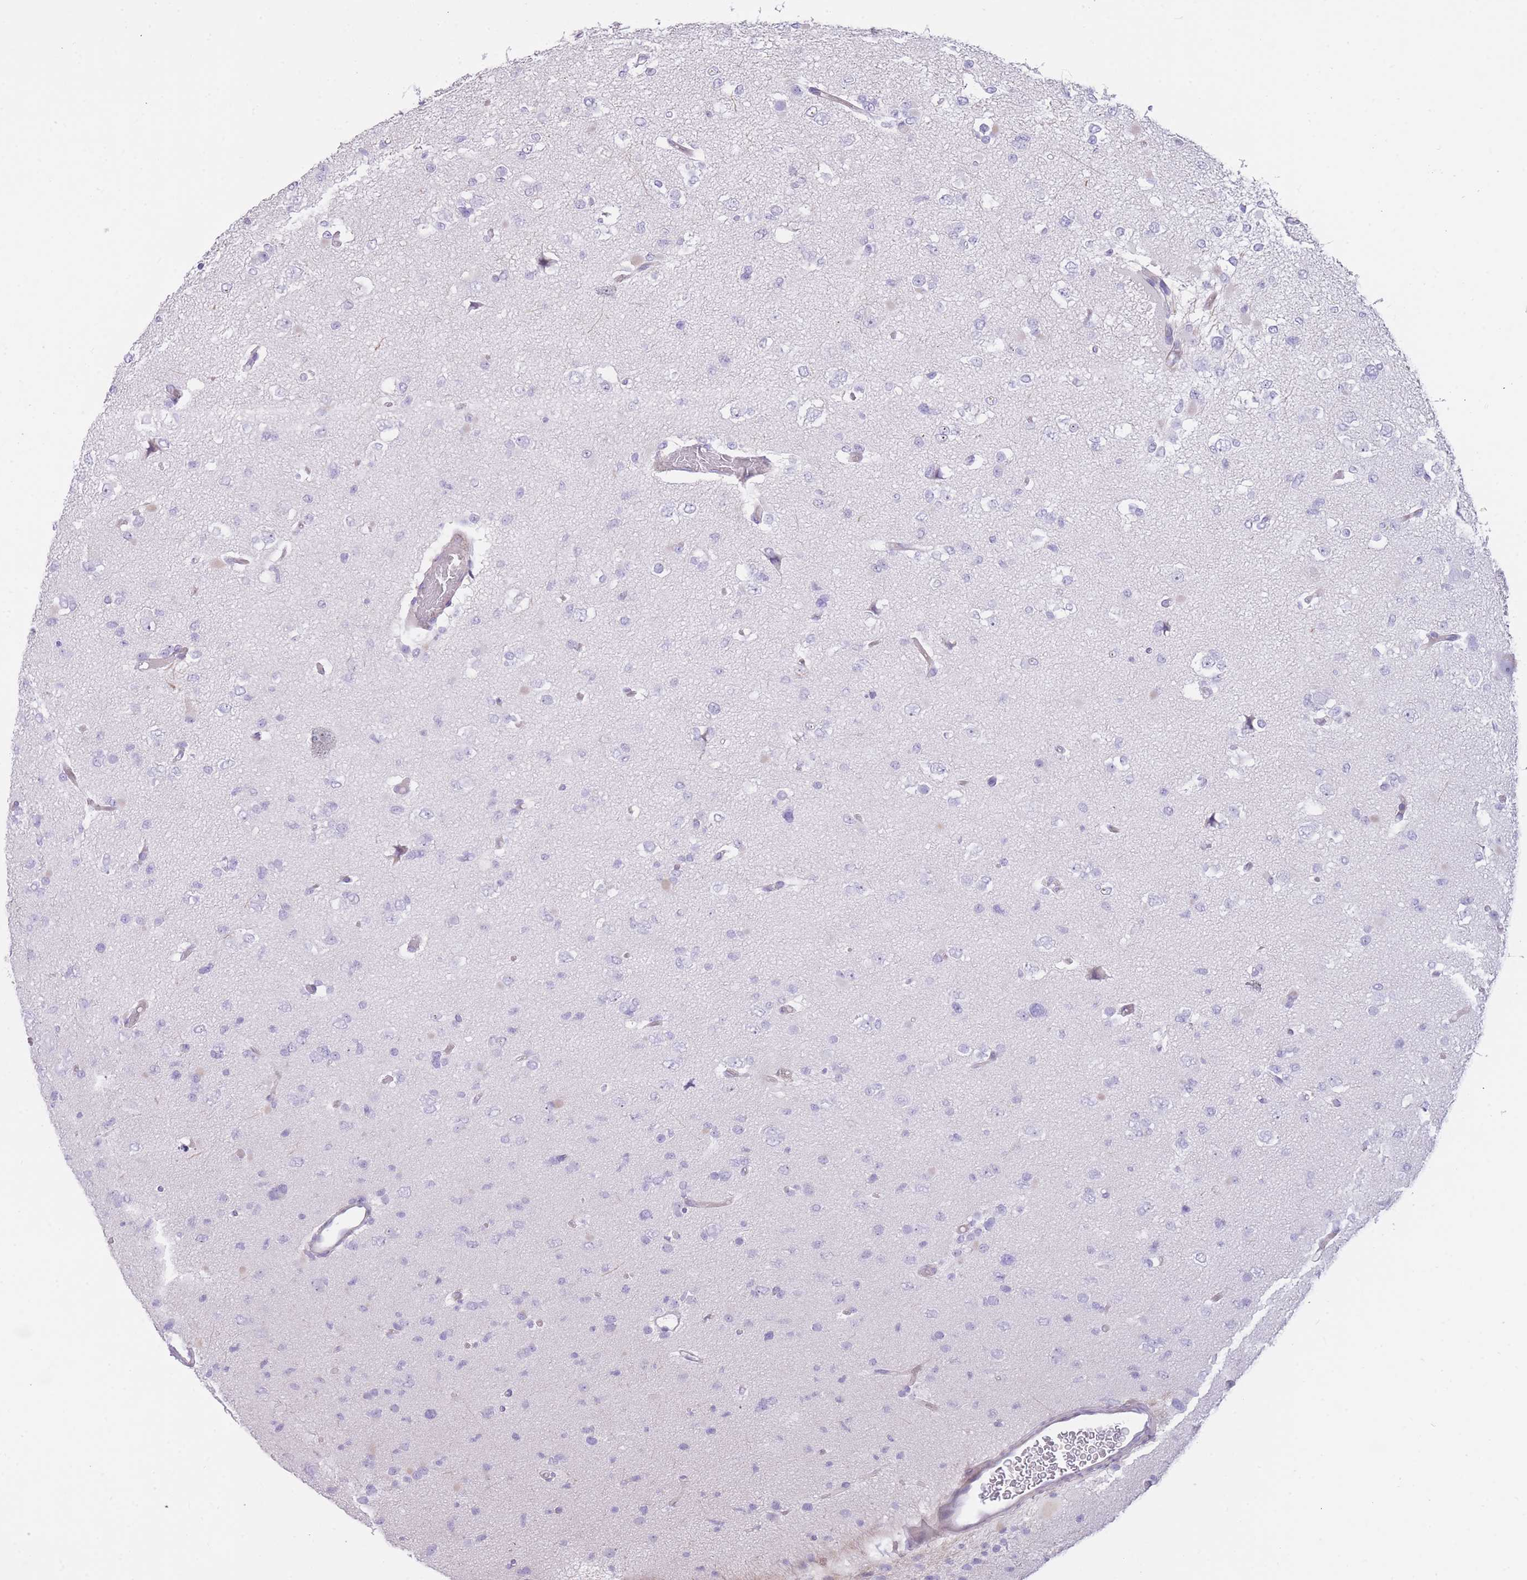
{"staining": {"intensity": "negative", "quantity": "none", "location": "none"}, "tissue": "glioma", "cell_type": "Tumor cells", "image_type": "cancer", "snomed": [{"axis": "morphology", "description": "Glioma, malignant, Low grade"}, {"axis": "topography", "description": "Brain"}], "caption": "Glioma was stained to show a protein in brown. There is no significant staining in tumor cells.", "gene": "IMPG1", "patient": {"sex": "female", "age": 22}}